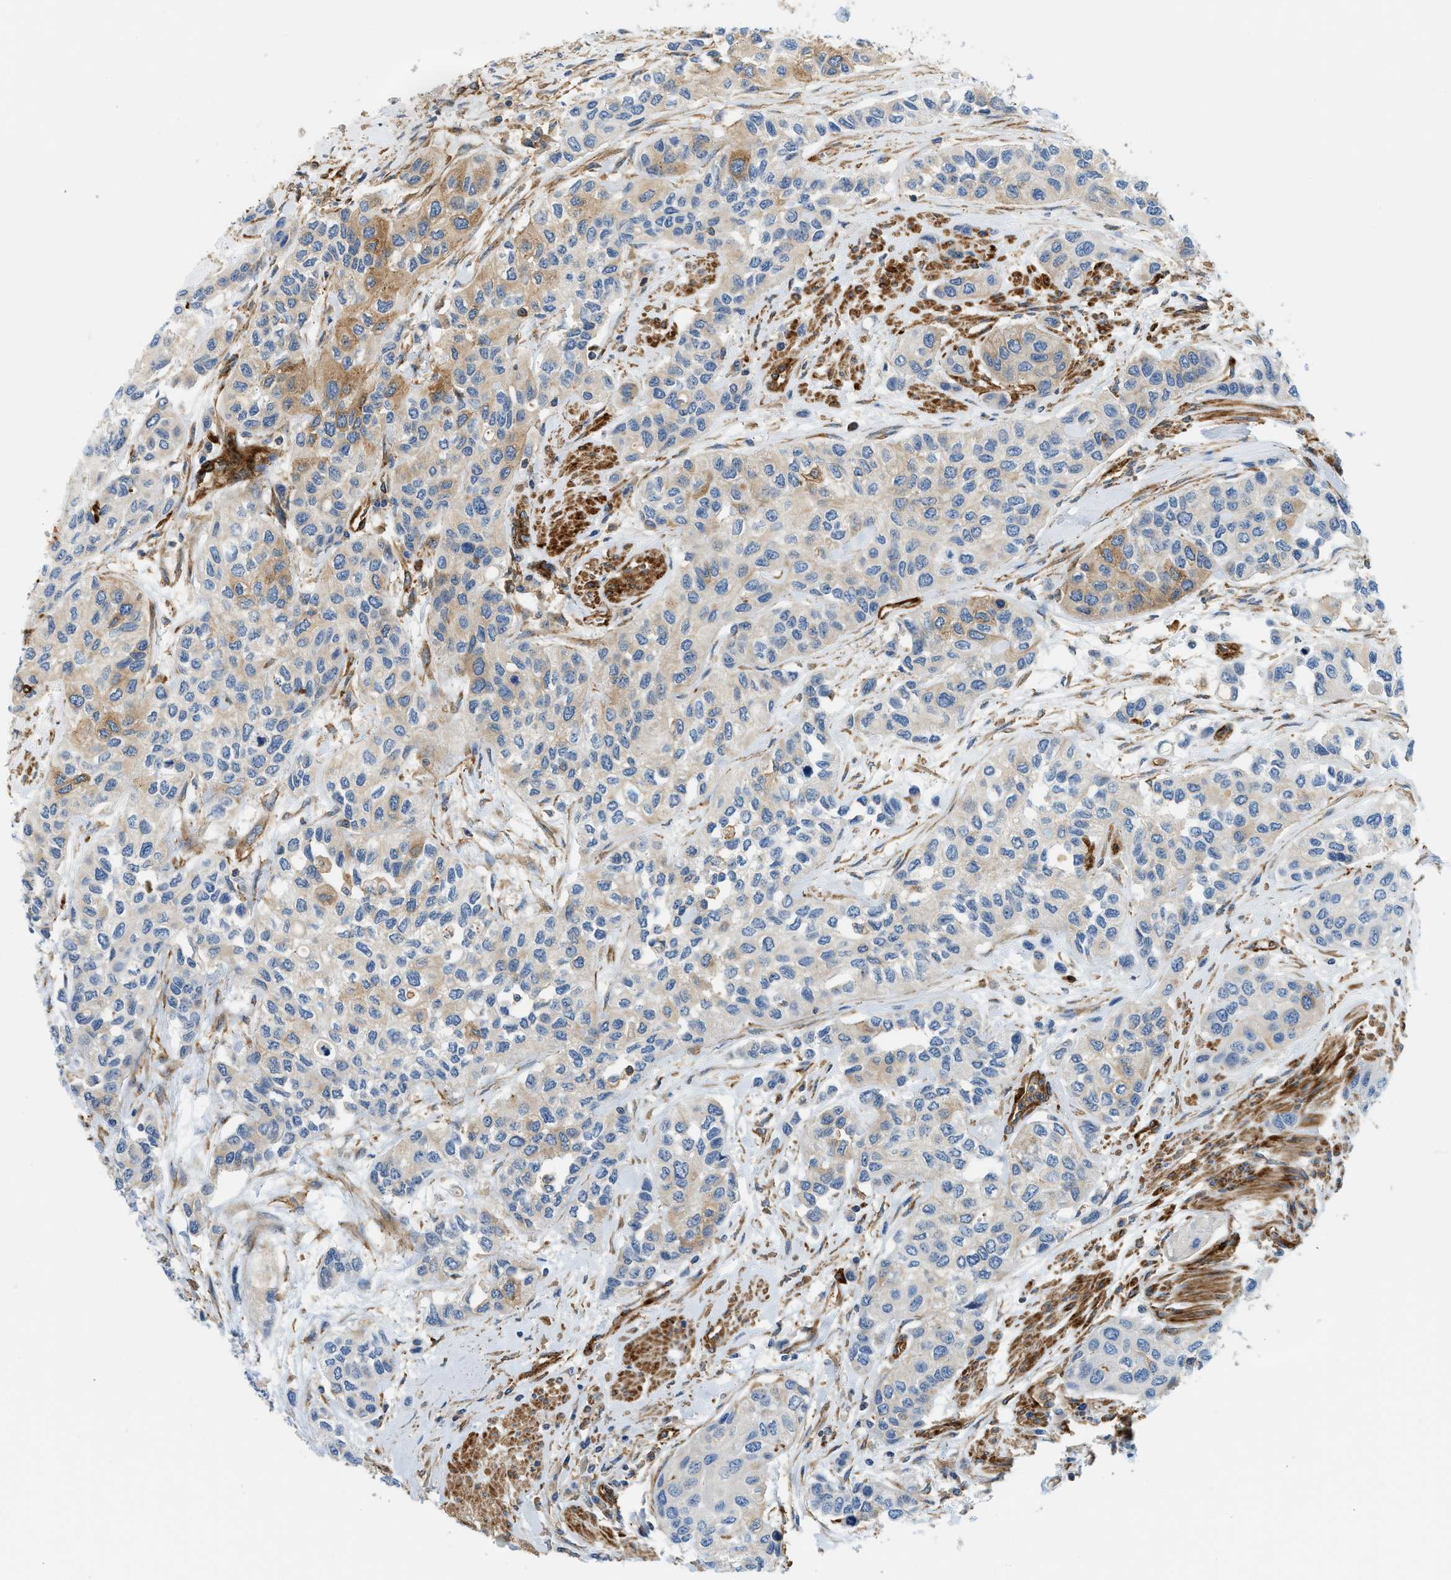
{"staining": {"intensity": "moderate", "quantity": "<25%", "location": "cytoplasmic/membranous"}, "tissue": "urothelial cancer", "cell_type": "Tumor cells", "image_type": "cancer", "snomed": [{"axis": "morphology", "description": "Urothelial carcinoma, High grade"}, {"axis": "topography", "description": "Urinary bladder"}], "caption": "About <25% of tumor cells in human urothelial cancer exhibit moderate cytoplasmic/membranous protein staining as visualized by brown immunohistochemical staining.", "gene": "HIP1", "patient": {"sex": "female", "age": 56}}